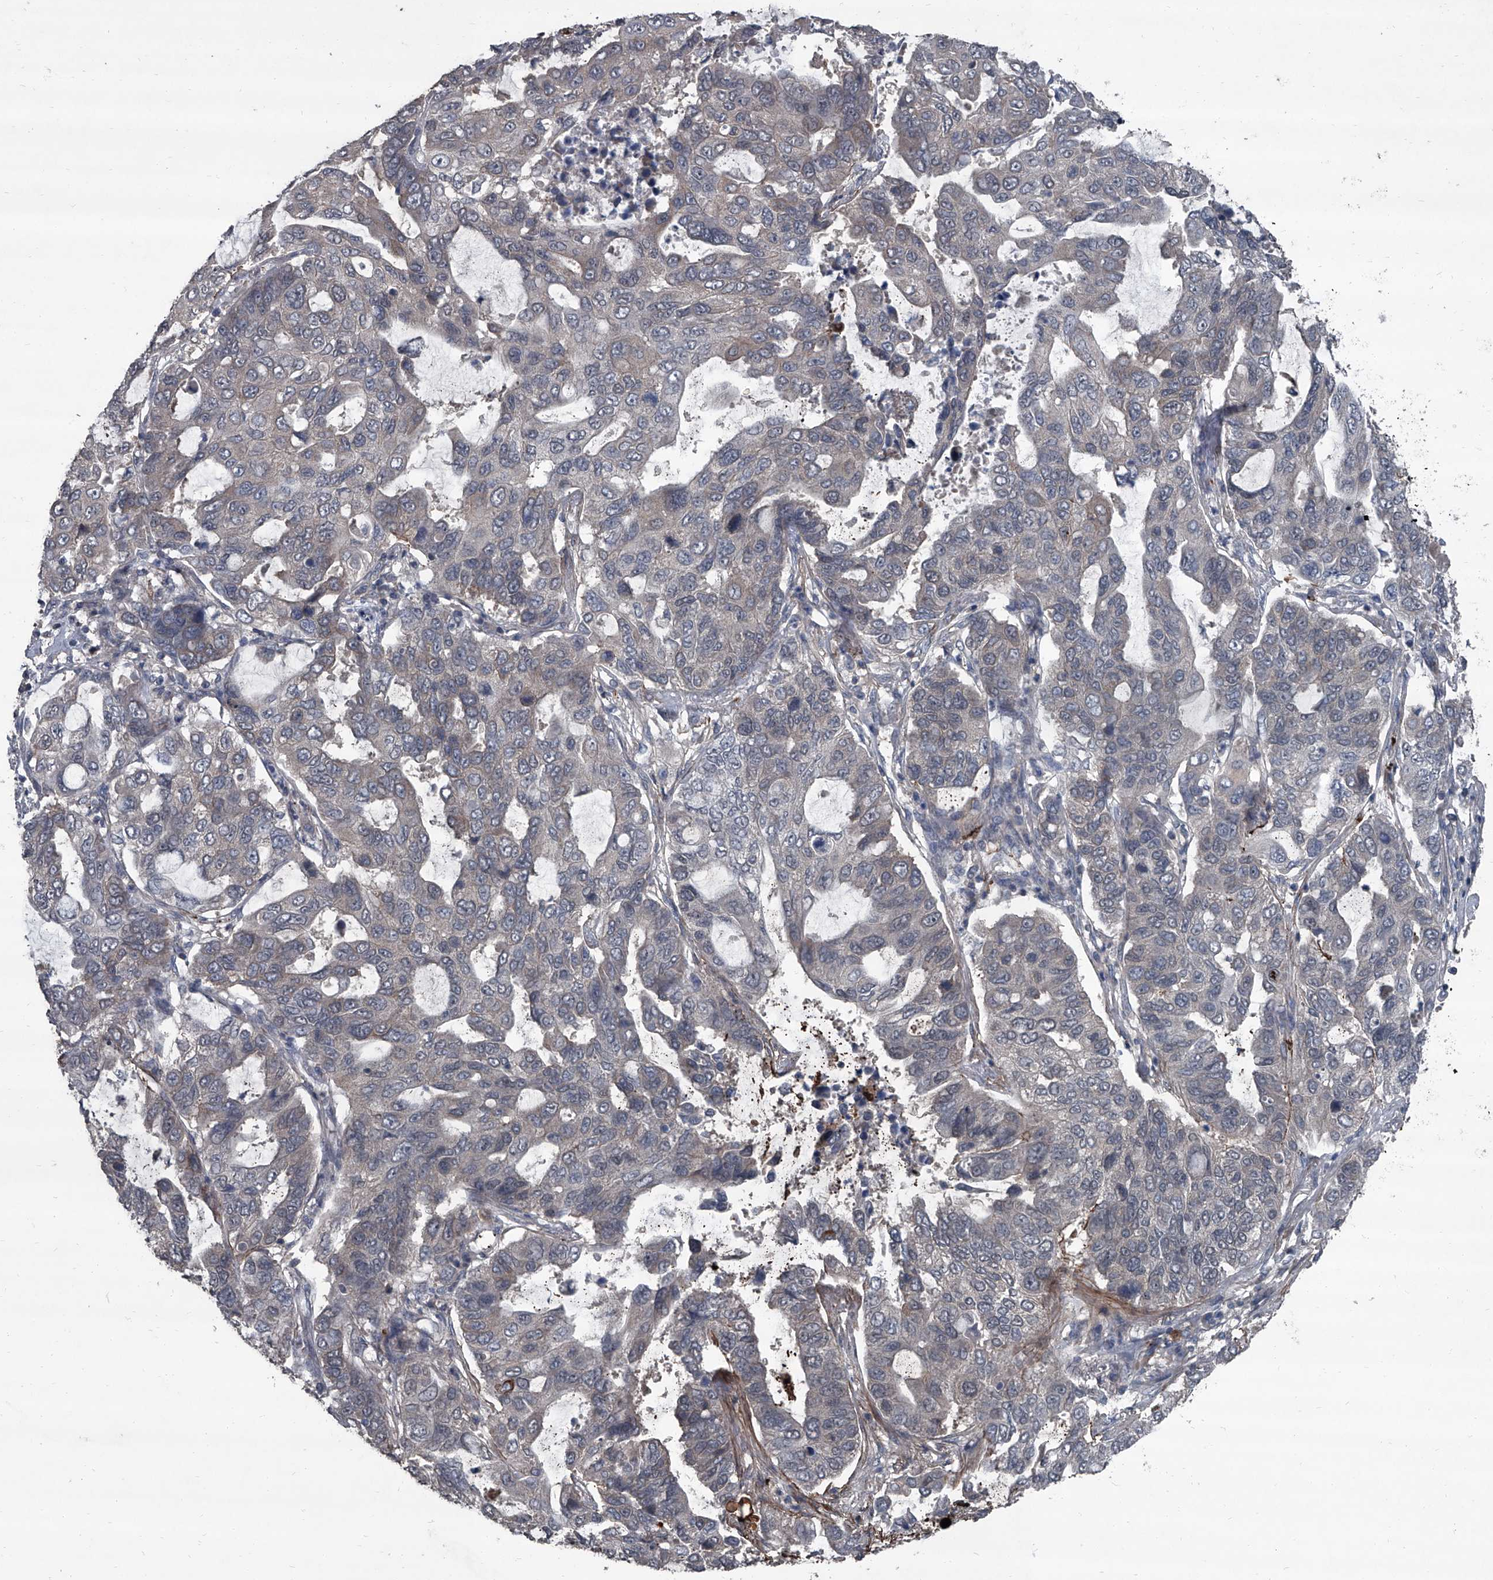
{"staining": {"intensity": "weak", "quantity": "<25%", "location": "cytoplasmic/membranous"}, "tissue": "lung cancer", "cell_type": "Tumor cells", "image_type": "cancer", "snomed": [{"axis": "morphology", "description": "Adenocarcinoma, NOS"}, {"axis": "topography", "description": "Lung"}], "caption": "IHC image of lung cancer (adenocarcinoma) stained for a protein (brown), which shows no staining in tumor cells.", "gene": "OARD1", "patient": {"sex": "male", "age": 64}}